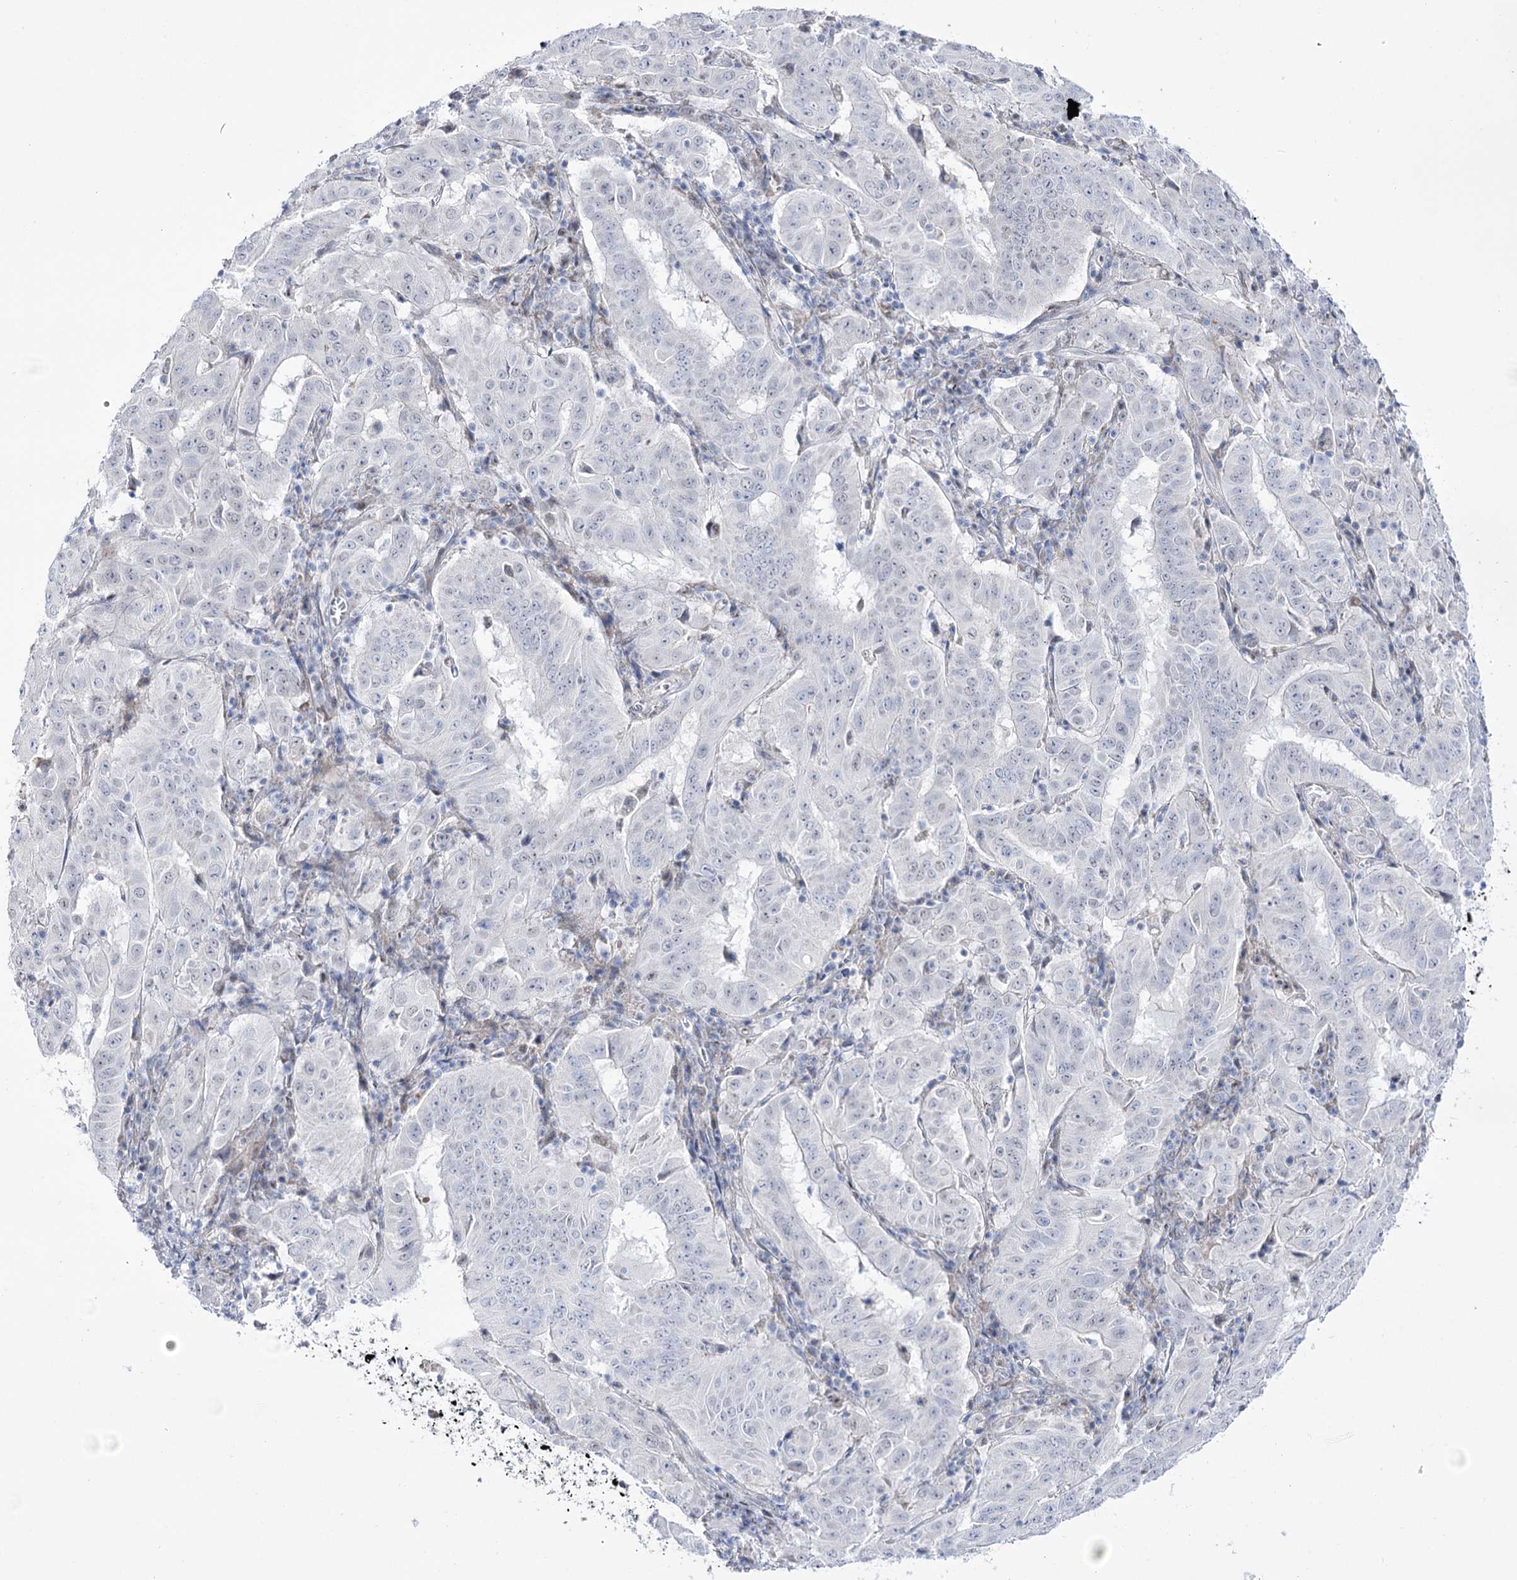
{"staining": {"intensity": "negative", "quantity": "none", "location": "none"}, "tissue": "pancreatic cancer", "cell_type": "Tumor cells", "image_type": "cancer", "snomed": [{"axis": "morphology", "description": "Adenocarcinoma, NOS"}, {"axis": "topography", "description": "Pancreas"}], "caption": "IHC image of neoplastic tissue: human pancreatic cancer (adenocarcinoma) stained with DAB demonstrates no significant protein staining in tumor cells.", "gene": "RBM15B", "patient": {"sex": "male", "age": 63}}